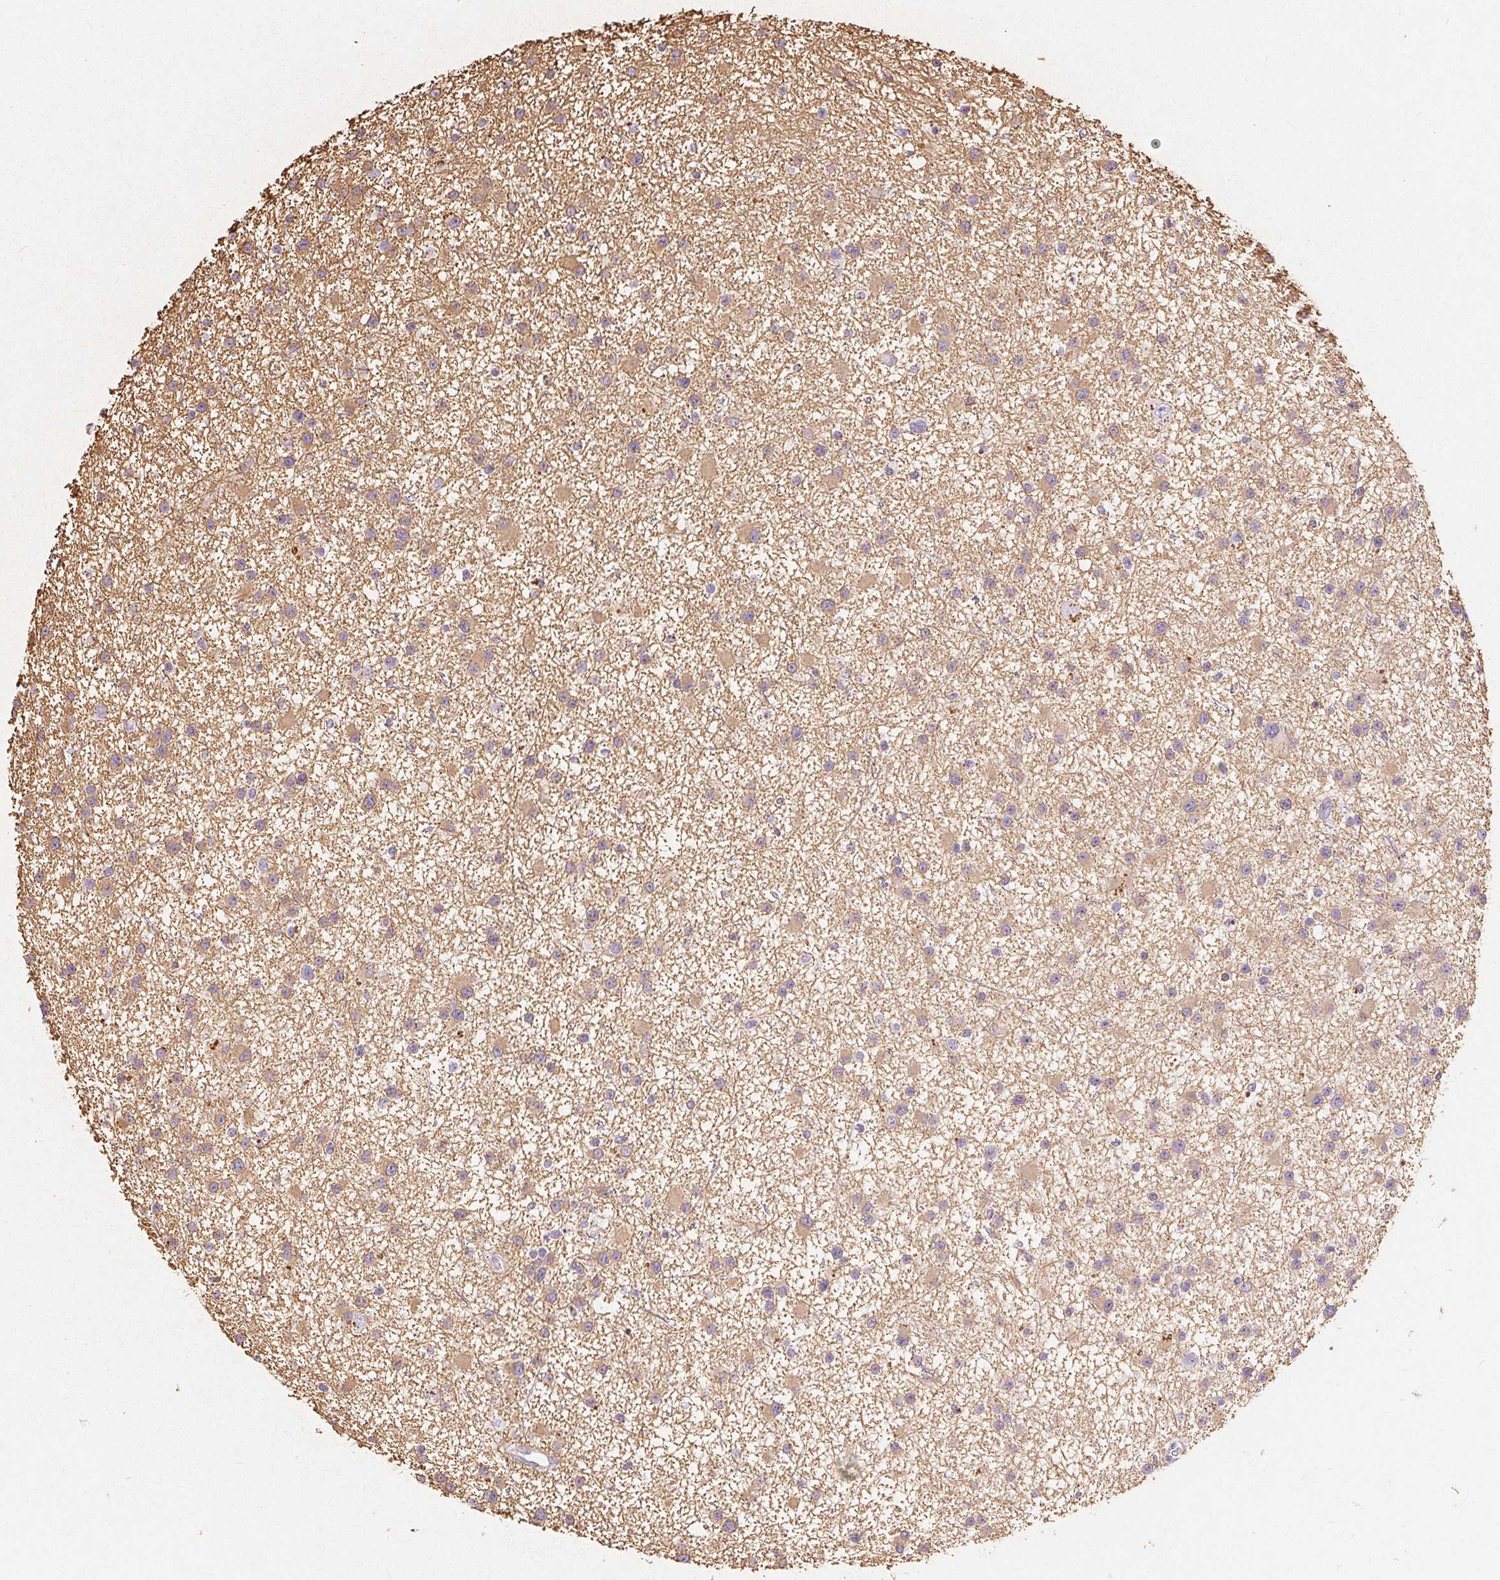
{"staining": {"intensity": "weak", "quantity": "25%-75%", "location": "cytoplasmic/membranous"}, "tissue": "glioma", "cell_type": "Tumor cells", "image_type": "cancer", "snomed": [{"axis": "morphology", "description": "Glioma, malignant, Low grade"}, {"axis": "topography", "description": "Brain"}], "caption": "Protein expression analysis of malignant glioma (low-grade) demonstrates weak cytoplasmic/membranous expression in approximately 25%-75% of tumor cells.", "gene": "GFAP", "patient": {"sex": "male", "age": 43}}